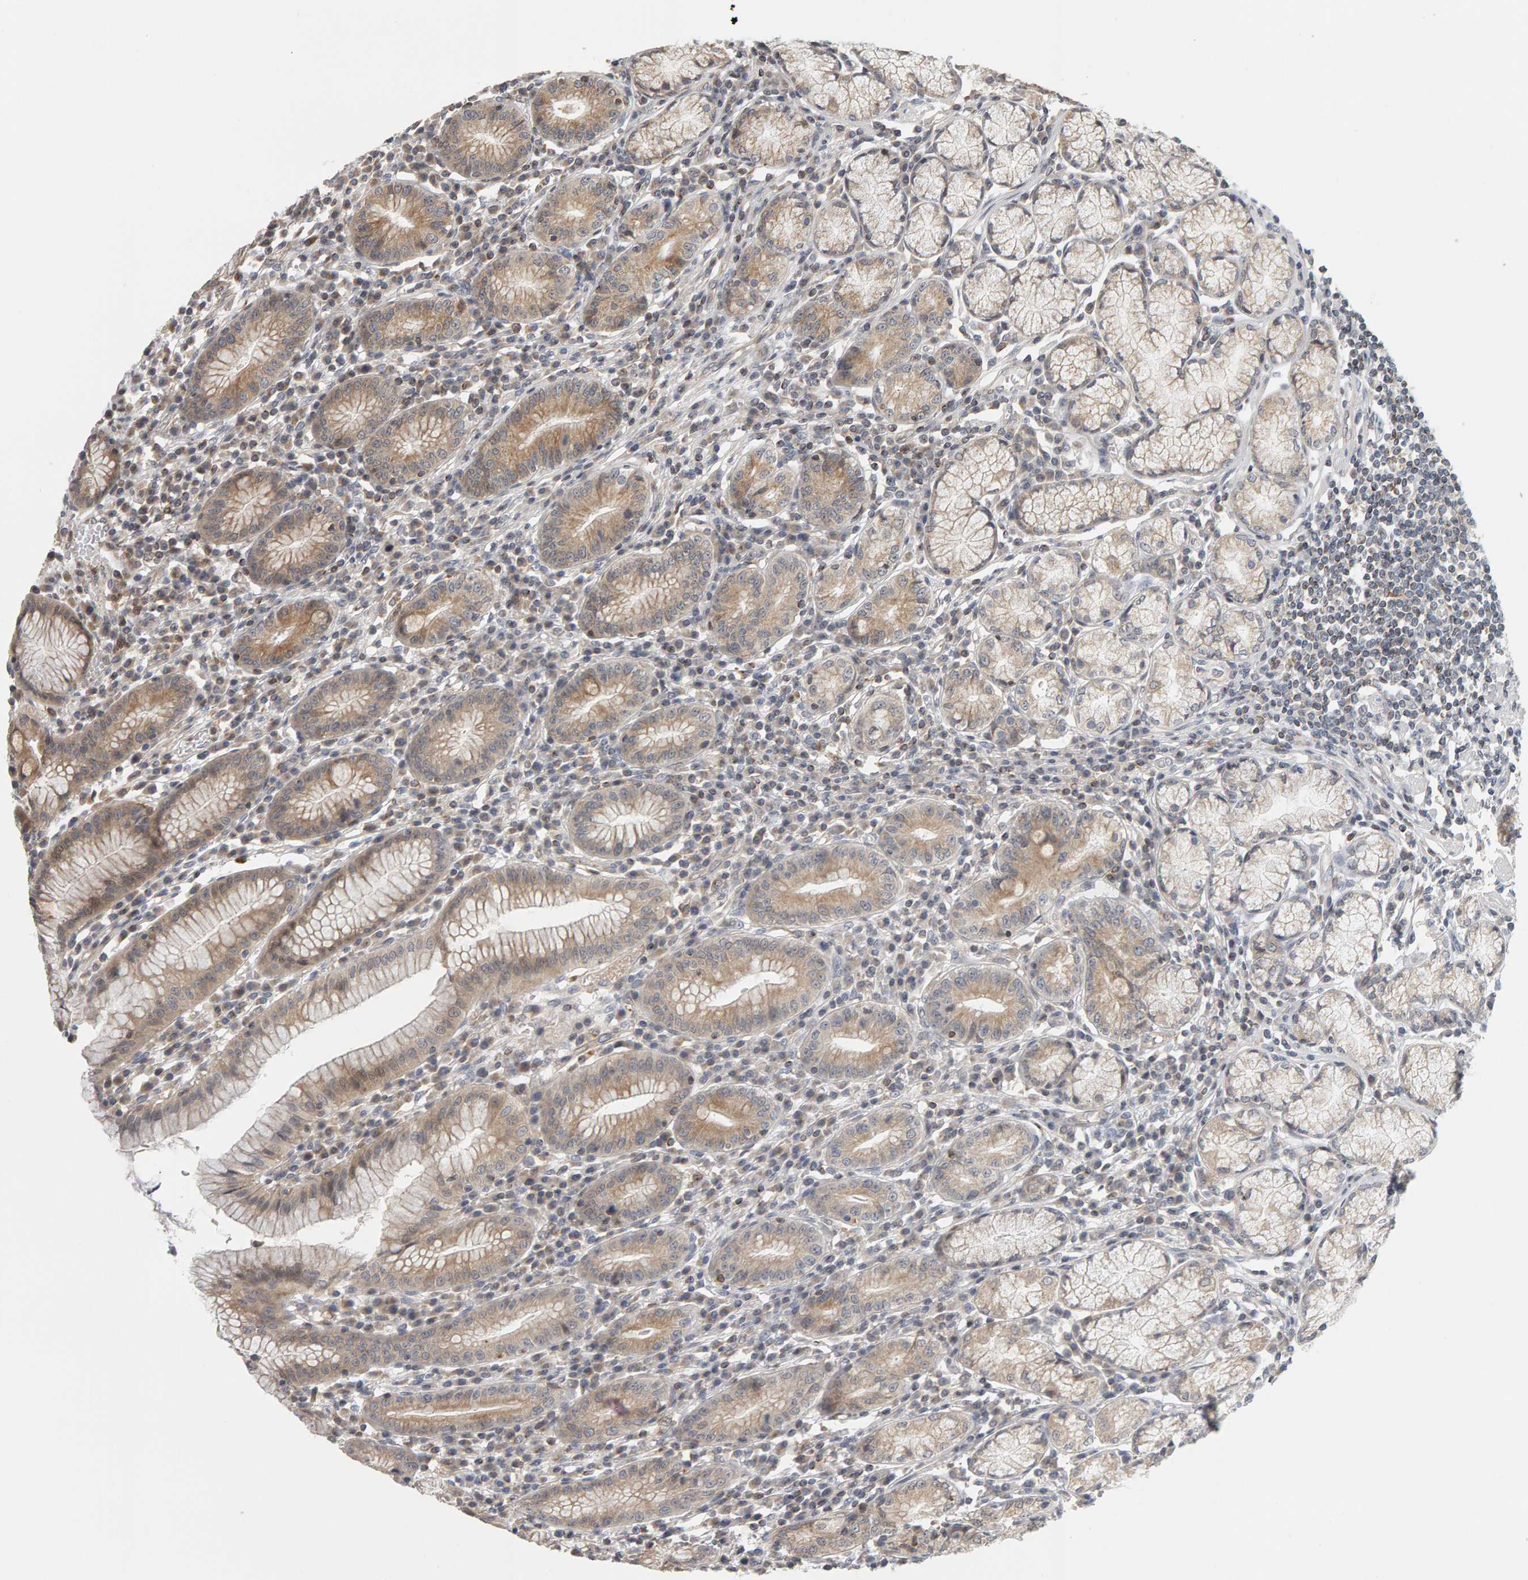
{"staining": {"intensity": "moderate", "quantity": "25%-75%", "location": "cytoplasmic/membranous"}, "tissue": "stomach", "cell_type": "Glandular cells", "image_type": "normal", "snomed": [{"axis": "morphology", "description": "Normal tissue, NOS"}, {"axis": "topography", "description": "Stomach"}], "caption": "A brown stain labels moderate cytoplasmic/membranous staining of a protein in glandular cells of unremarkable stomach.", "gene": "MSRA", "patient": {"sex": "male", "age": 55}}